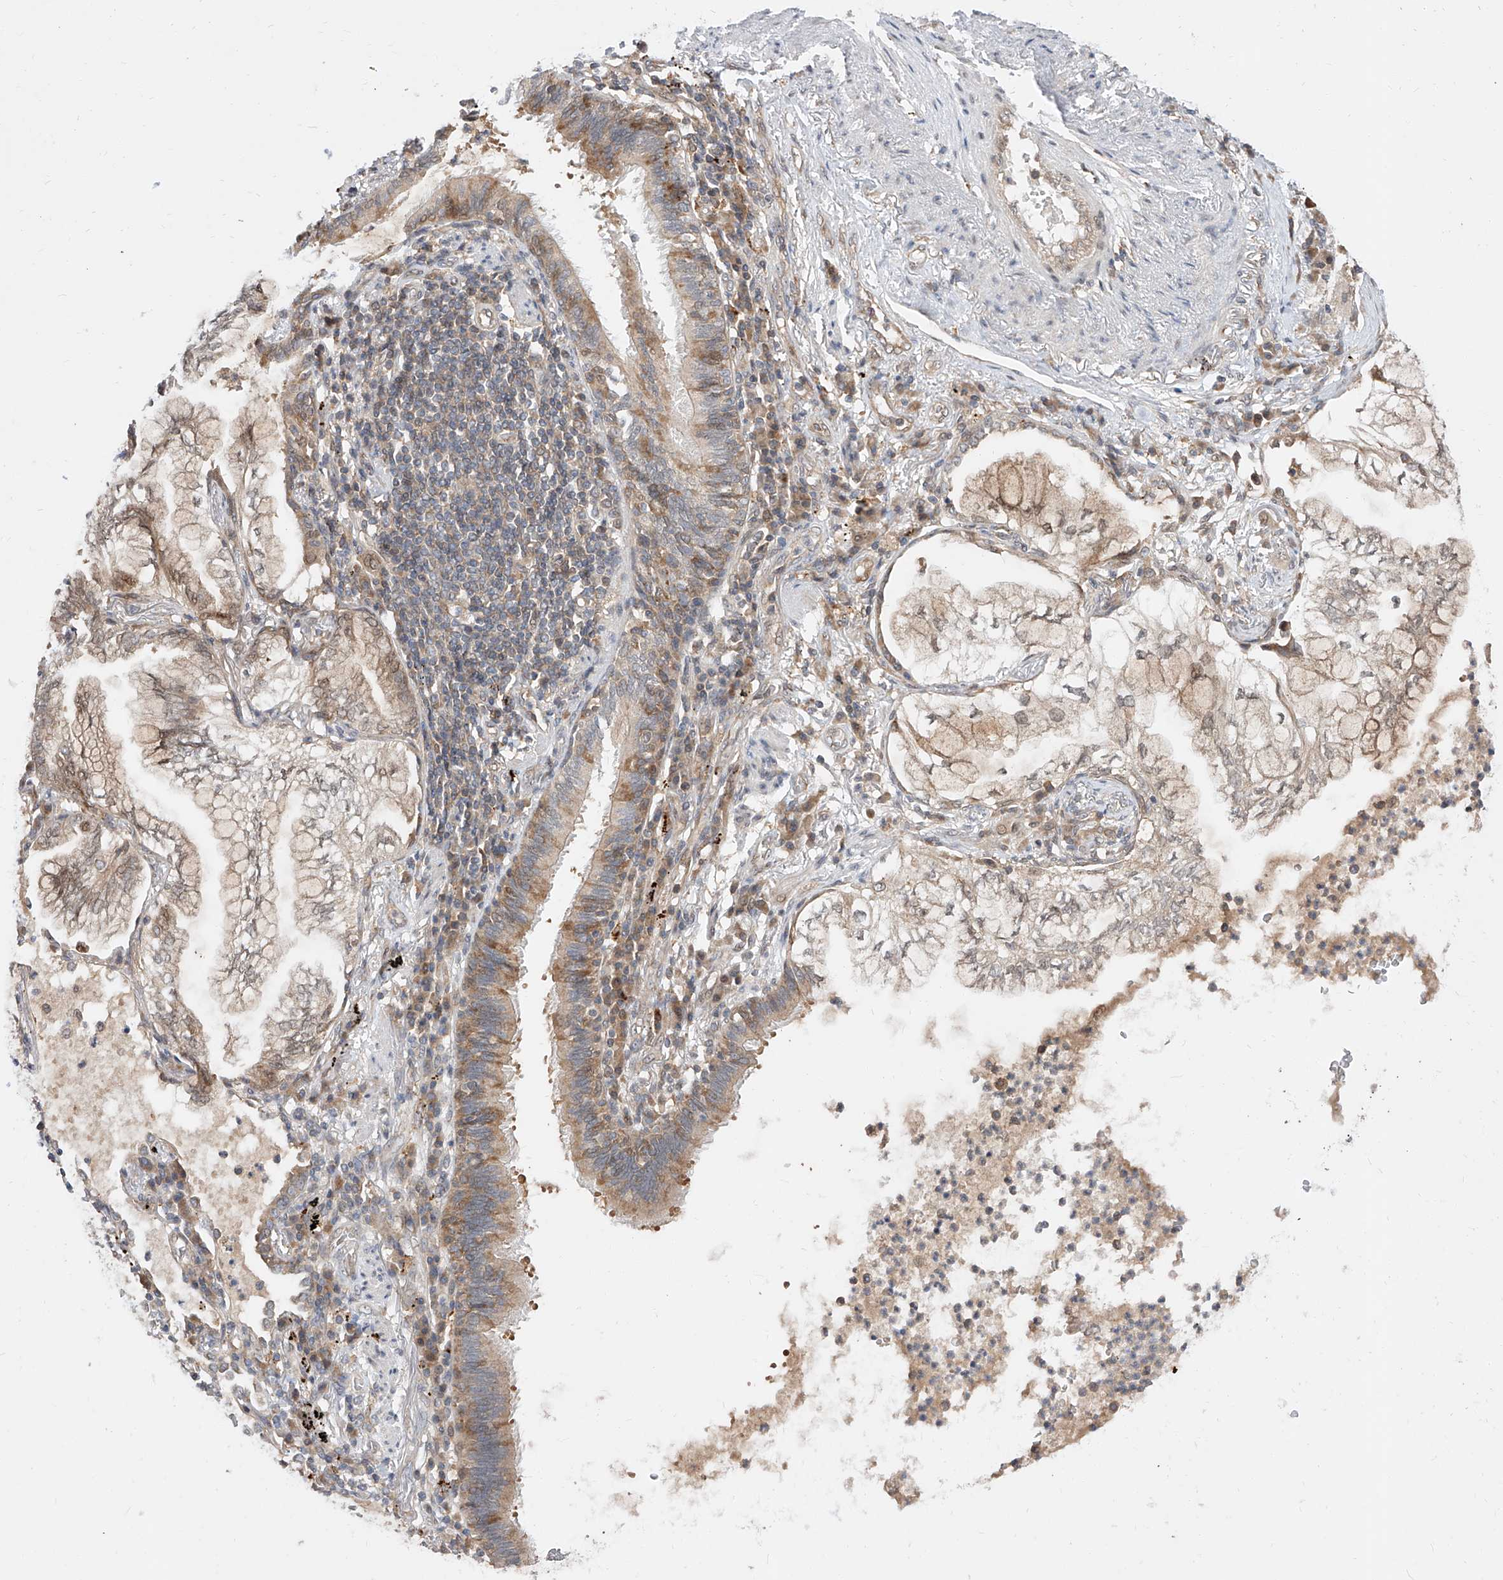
{"staining": {"intensity": "weak", "quantity": "25%-75%", "location": "cytoplasmic/membranous,nuclear"}, "tissue": "lung cancer", "cell_type": "Tumor cells", "image_type": "cancer", "snomed": [{"axis": "morphology", "description": "Adenocarcinoma, NOS"}, {"axis": "topography", "description": "Lung"}], "caption": "Lung cancer was stained to show a protein in brown. There is low levels of weak cytoplasmic/membranous and nuclear expression in approximately 25%-75% of tumor cells.", "gene": "DIRAS3", "patient": {"sex": "female", "age": 70}}